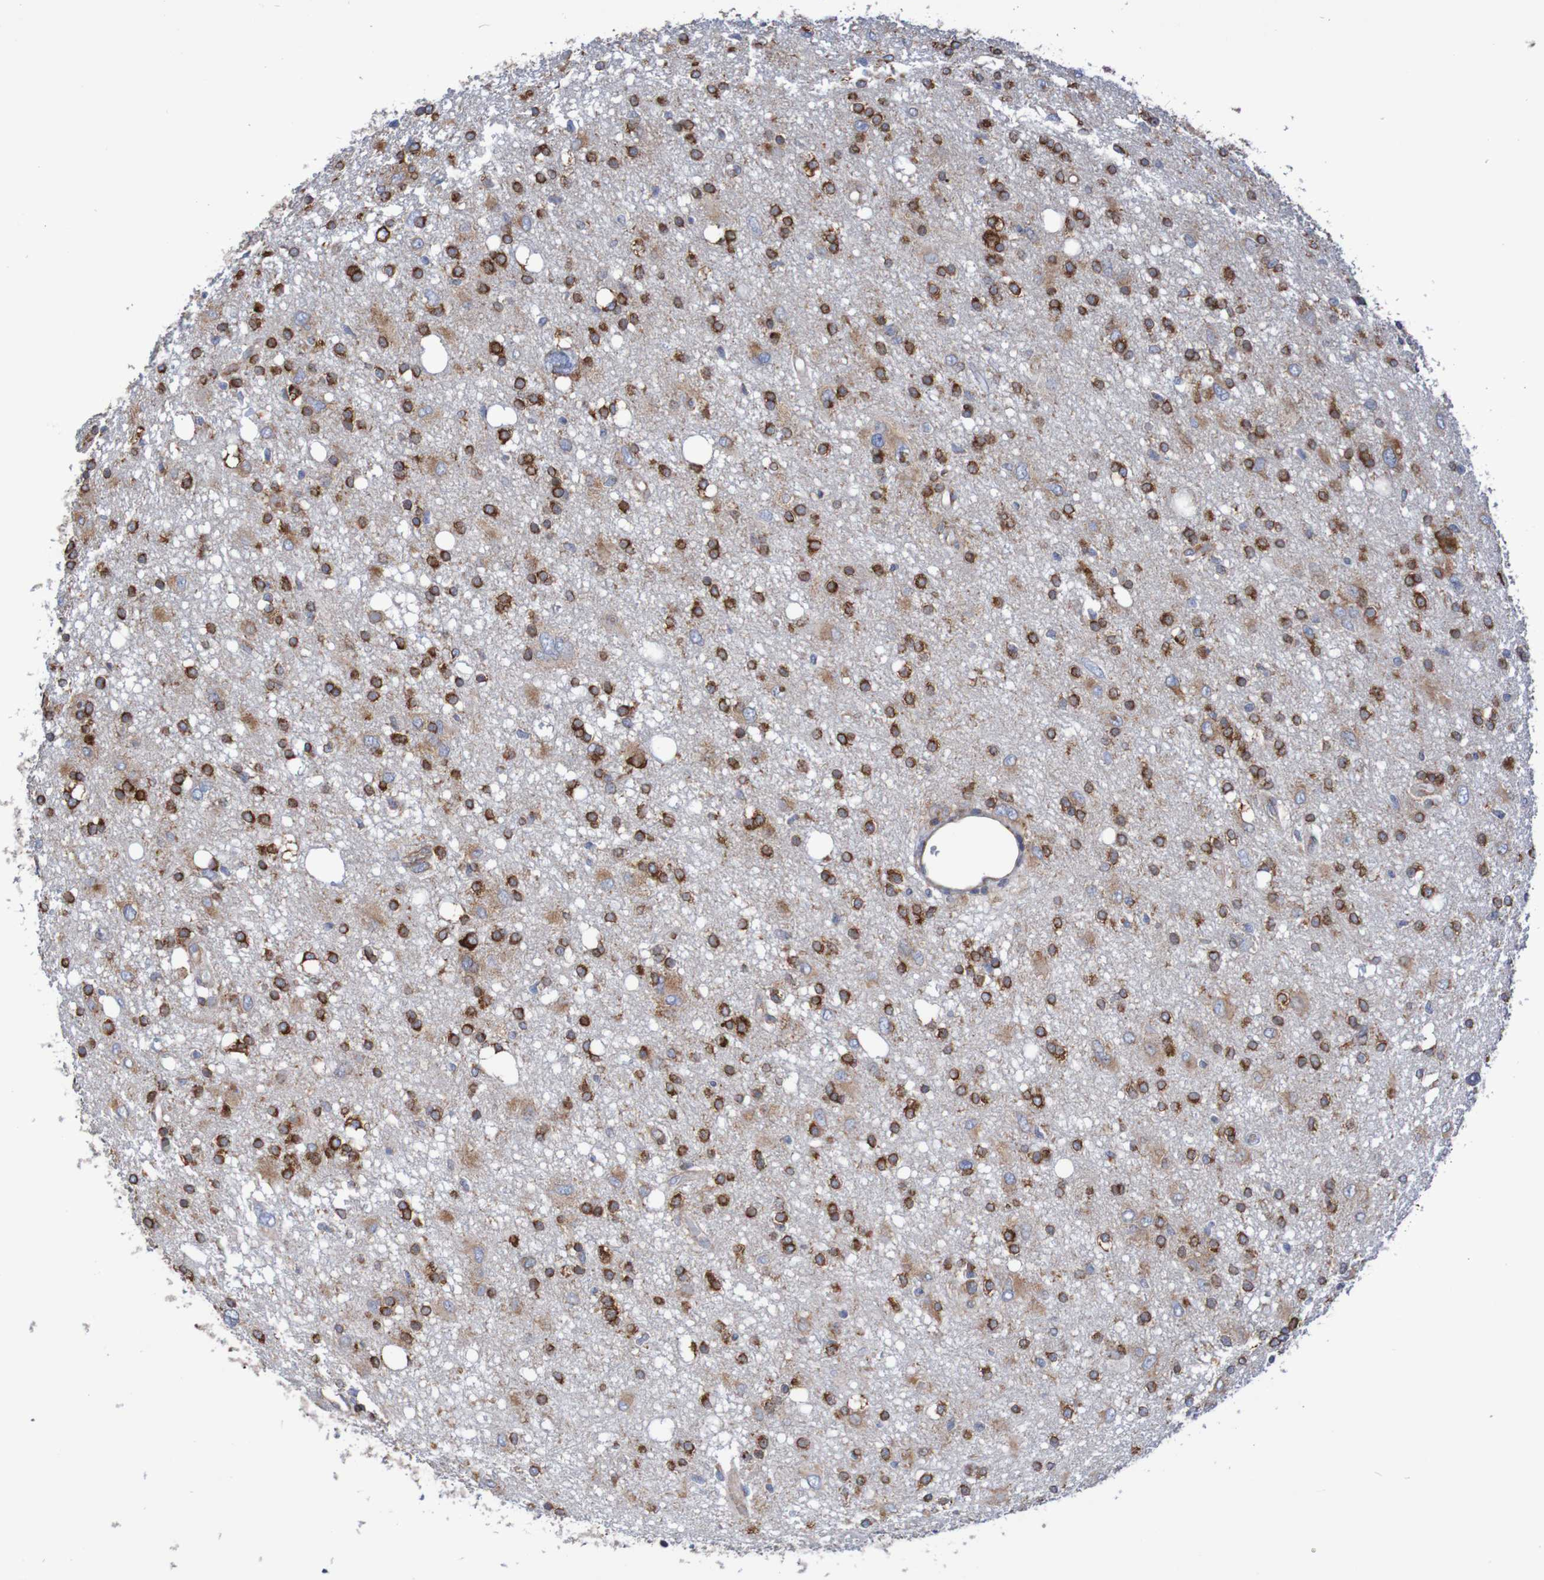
{"staining": {"intensity": "strong", "quantity": ">75%", "location": "cytoplasmic/membranous"}, "tissue": "glioma", "cell_type": "Tumor cells", "image_type": "cancer", "snomed": [{"axis": "morphology", "description": "Glioma, malignant, High grade"}, {"axis": "topography", "description": "Brain"}], "caption": "DAB (3,3'-diaminobenzidine) immunohistochemical staining of glioma demonstrates strong cytoplasmic/membranous protein expression in approximately >75% of tumor cells. The staining is performed using DAB (3,3'-diaminobenzidine) brown chromogen to label protein expression. The nuclei are counter-stained blue using hematoxylin.", "gene": "FXR2", "patient": {"sex": "female", "age": 59}}